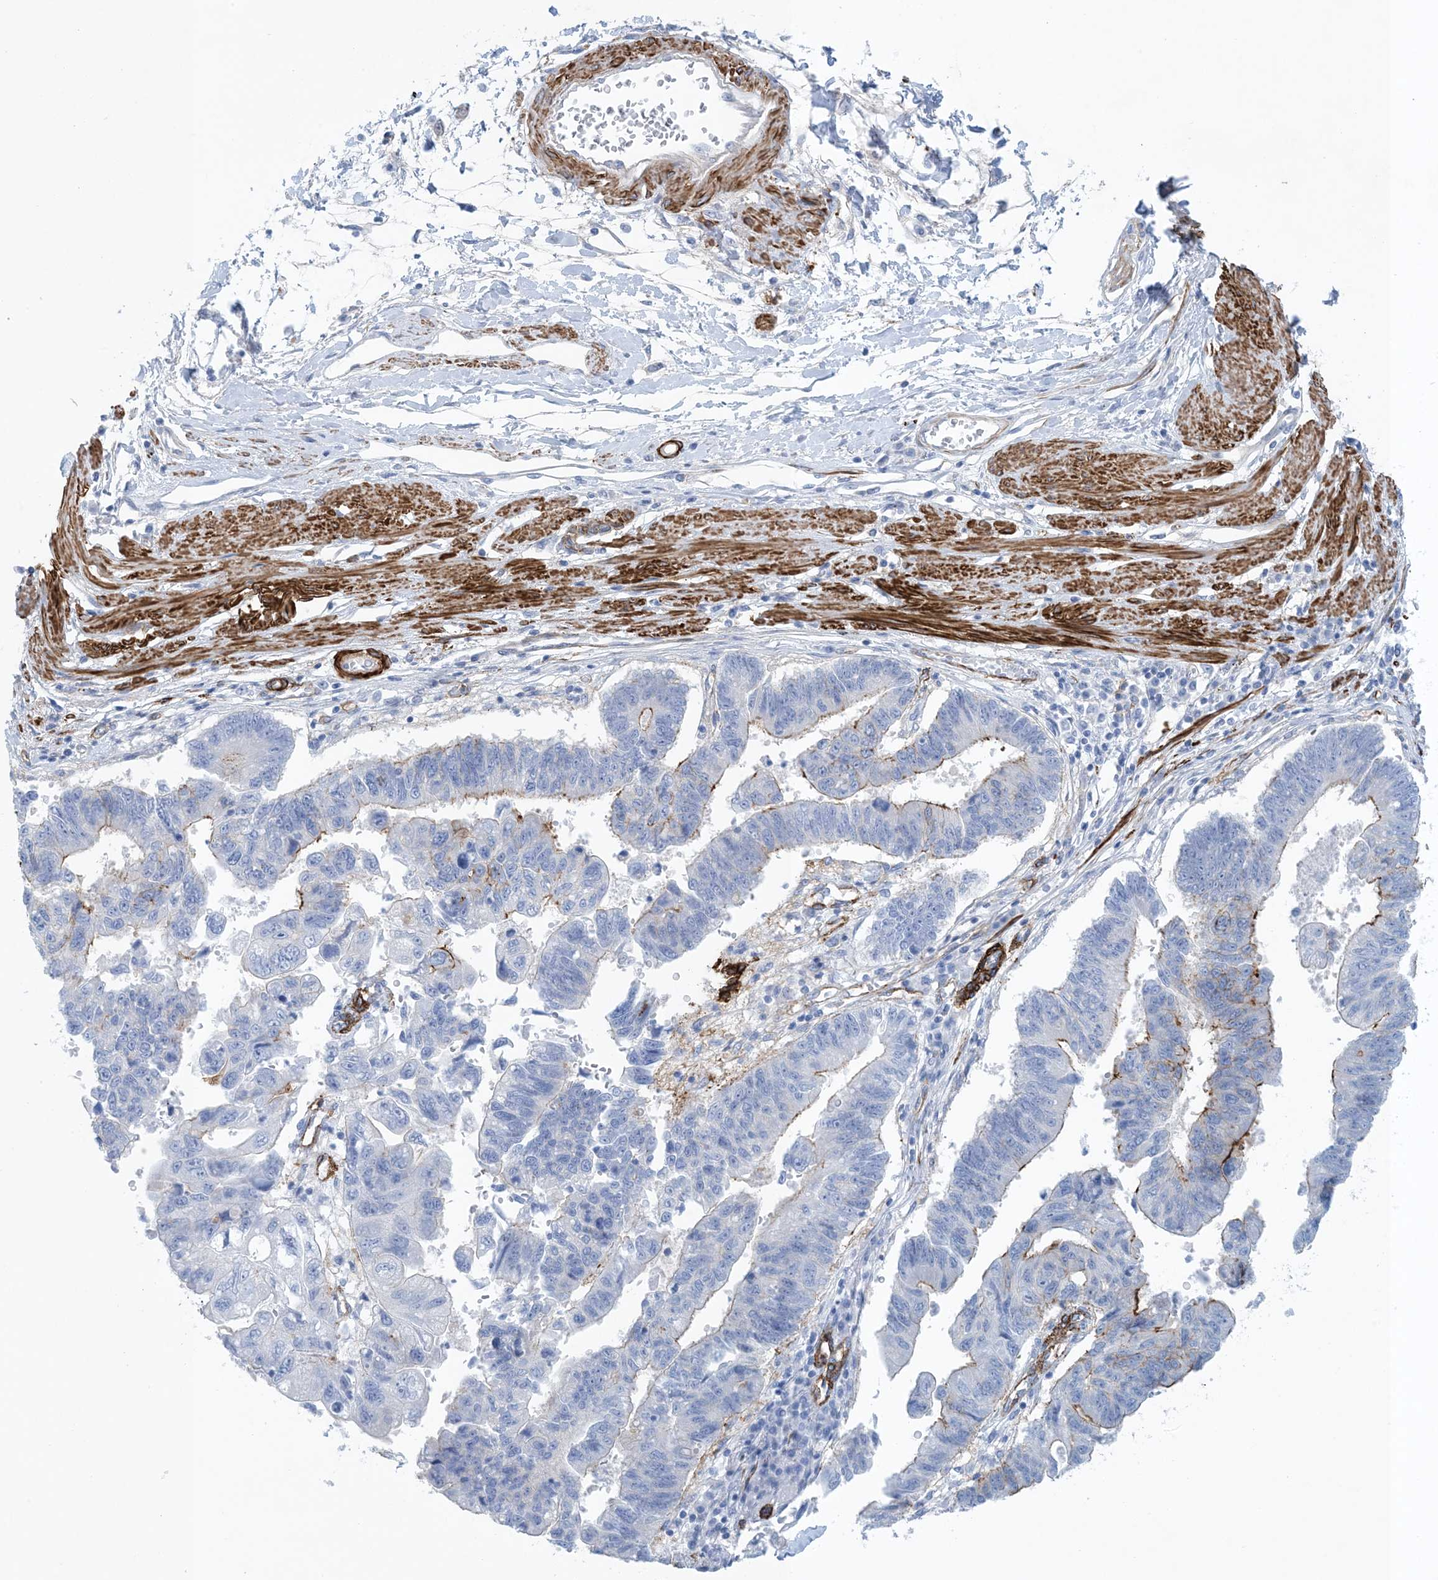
{"staining": {"intensity": "moderate", "quantity": "<25%", "location": "cytoplasmic/membranous"}, "tissue": "stomach cancer", "cell_type": "Tumor cells", "image_type": "cancer", "snomed": [{"axis": "morphology", "description": "Adenocarcinoma, NOS"}, {"axis": "topography", "description": "Stomach"}], "caption": "The micrograph reveals staining of stomach cancer, revealing moderate cytoplasmic/membranous protein expression (brown color) within tumor cells.", "gene": "SHANK1", "patient": {"sex": "male", "age": 59}}